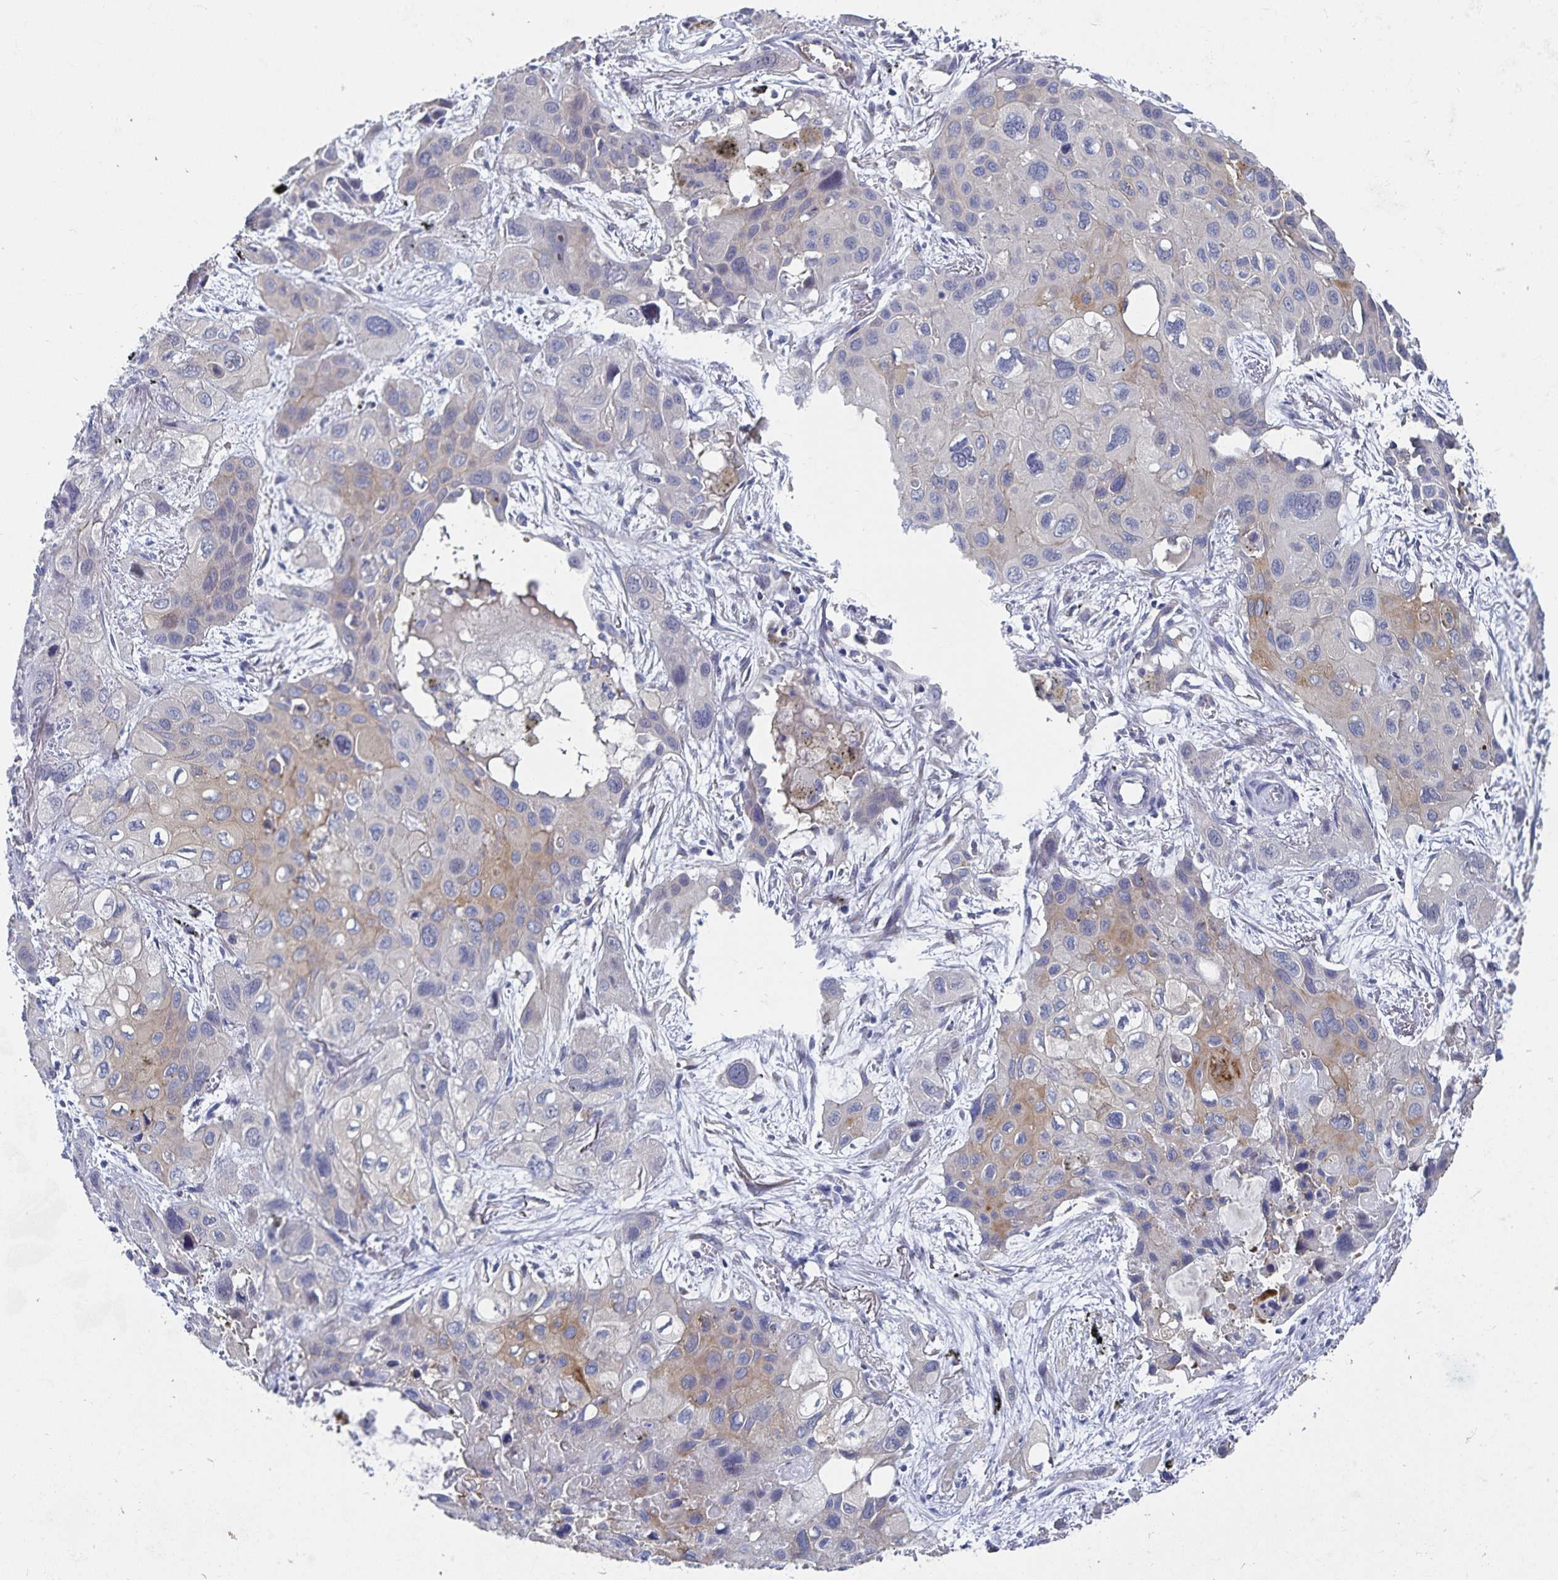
{"staining": {"intensity": "weak", "quantity": "<25%", "location": "cytoplasmic/membranous"}, "tissue": "lung cancer", "cell_type": "Tumor cells", "image_type": "cancer", "snomed": [{"axis": "morphology", "description": "Squamous cell carcinoma, NOS"}, {"axis": "morphology", "description": "Squamous cell carcinoma, metastatic, NOS"}, {"axis": "topography", "description": "Lung"}], "caption": "A photomicrograph of lung cancer (metastatic squamous cell carcinoma) stained for a protein demonstrates no brown staining in tumor cells.", "gene": "SSTR1", "patient": {"sex": "male", "age": 59}}